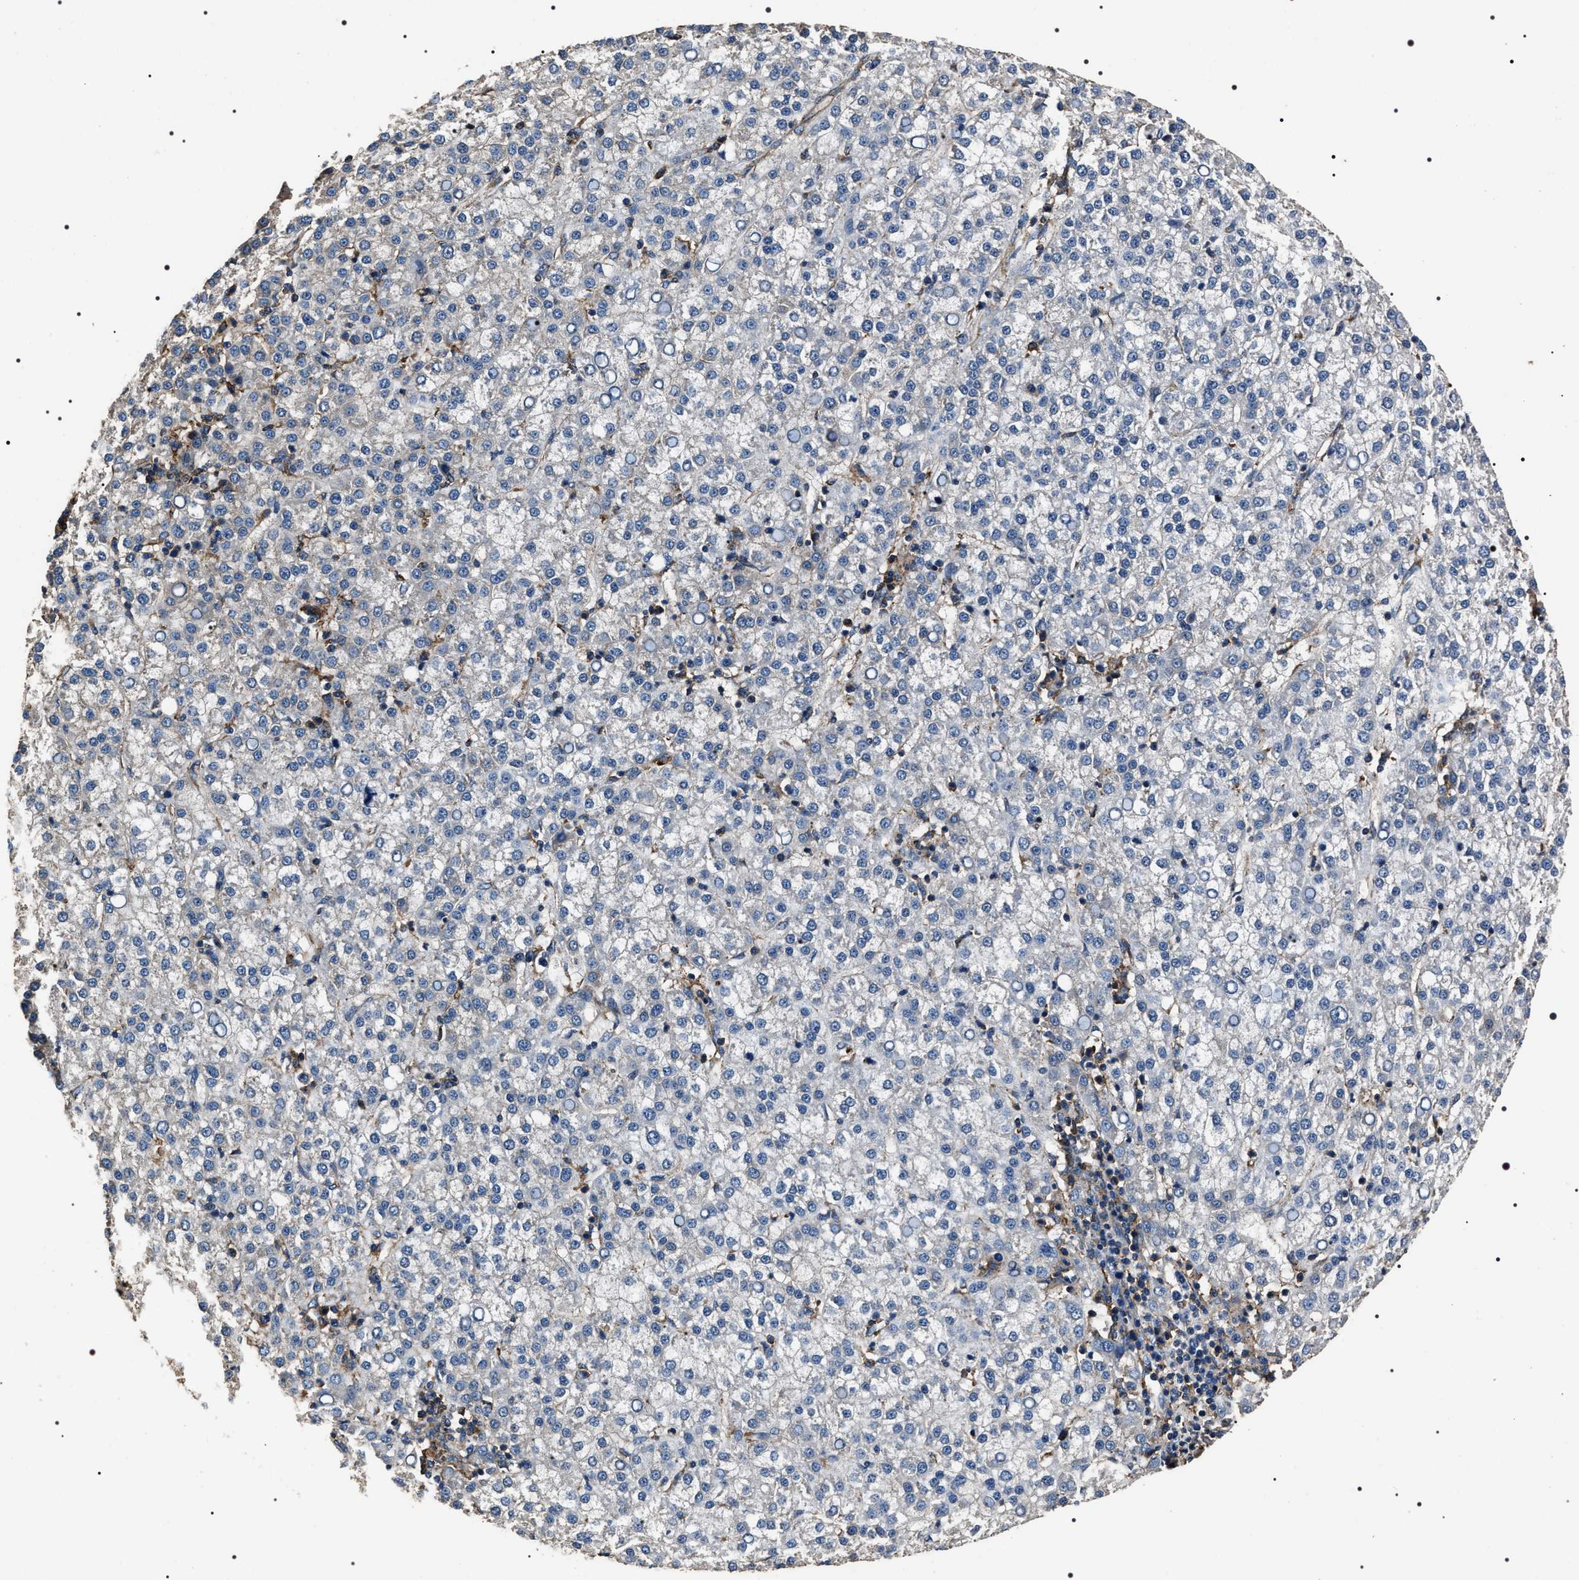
{"staining": {"intensity": "negative", "quantity": "none", "location": "none"}, "tissue": "liver cancer", "cell_type": "Tumor cells", "image_type": "cancer", "snomed": [{"axis": "morphology", "description": "Carcinoma, Hepatocellular, NOS"}, {"axis": "topography", "description": "Liver"}], "caption": "Immunohistochemistry (IHC) histopathology image of neoplastic tissue: human hepatocellular carcinoma (liver) stained with DAB (3,3'-diaminobenzidine) shows no significant protein positivity in tumor cells.", "gene": "HSCB", "patient": {"sex": "female", "age": 58}}